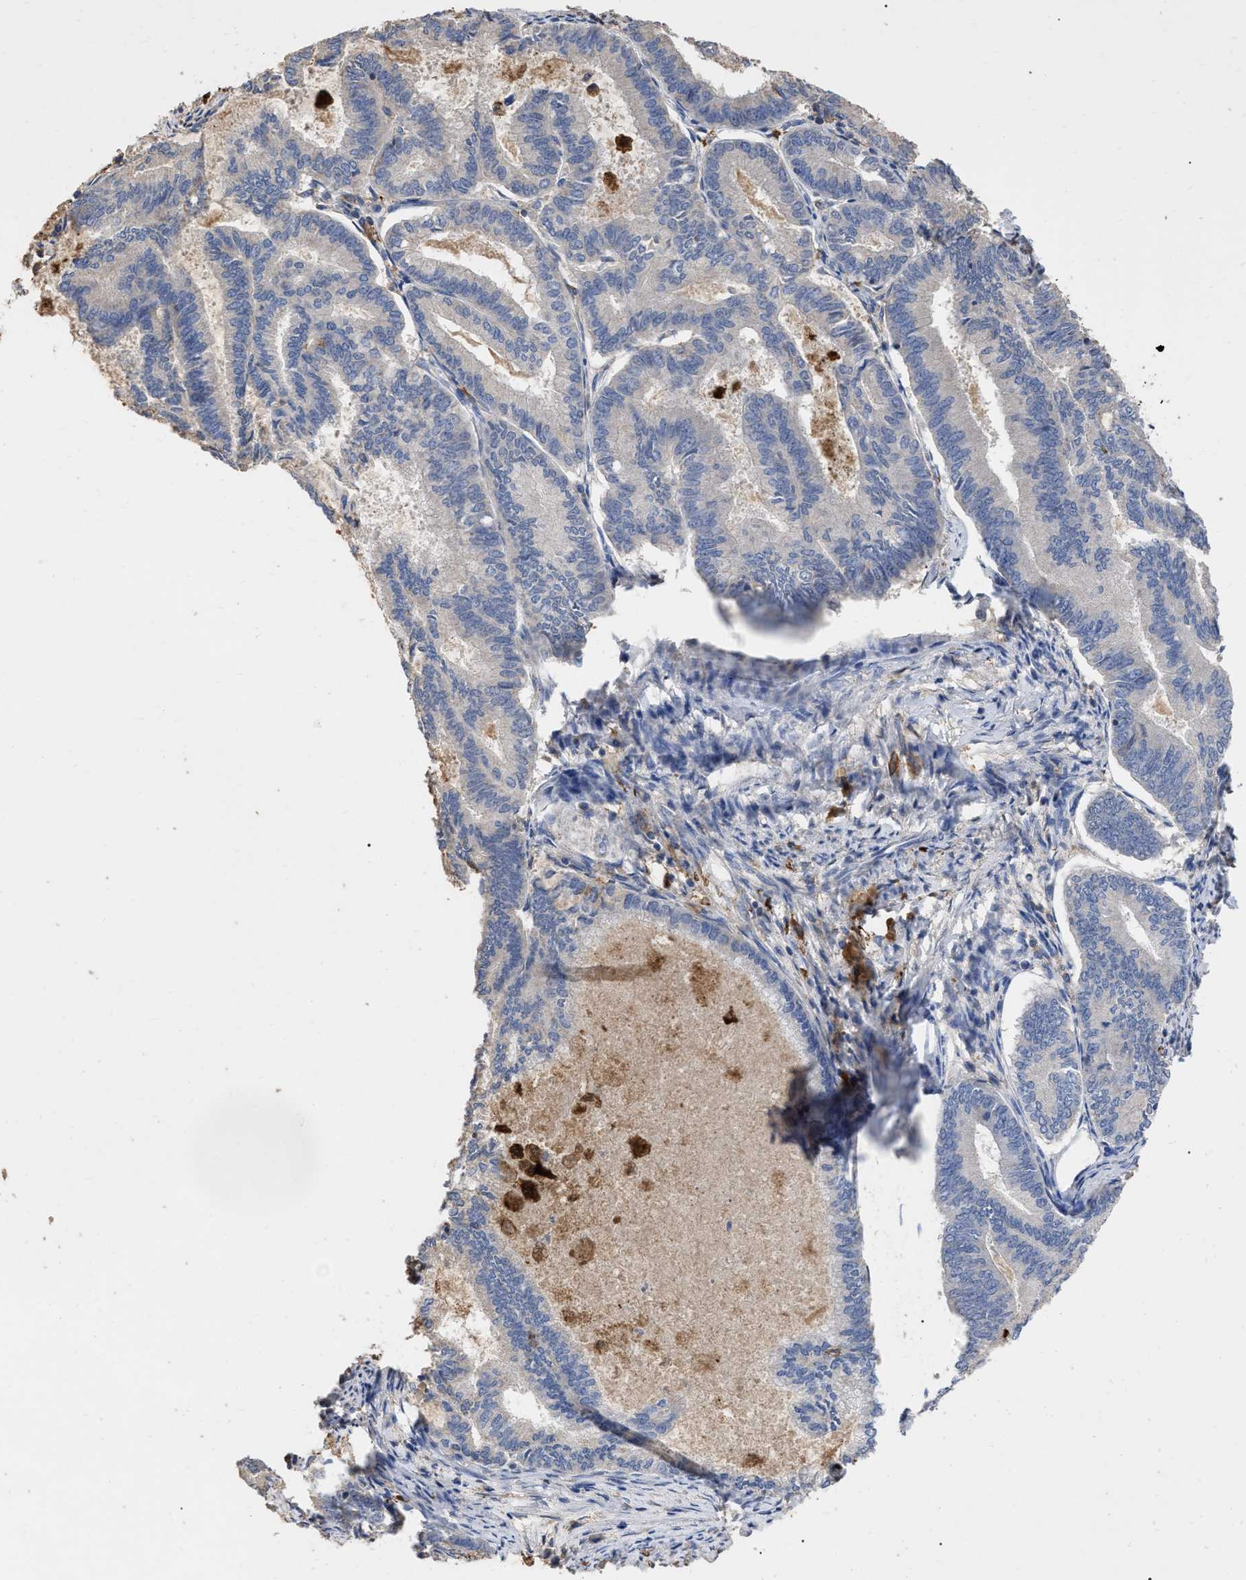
{"staining": {"intensity": "negative", "quantity": "none", "location": "none"}, "tissue": "endometrial cancer", "cell_type": "Tumor cells", "image_type": "cancer", "snomed": [{"axis": "morphology", "description": "Adenocarcinoma, NOS"}, {"axis": "topography", "description": "Endometrium"}], "caption": "A photomicrograph of endometrial cancer (adenocarcinoma) stained for a protein demonstrates no brown staining in tumor cells.", "gene": "GPR179", "patient": {"sex": "female", "age": 86}}